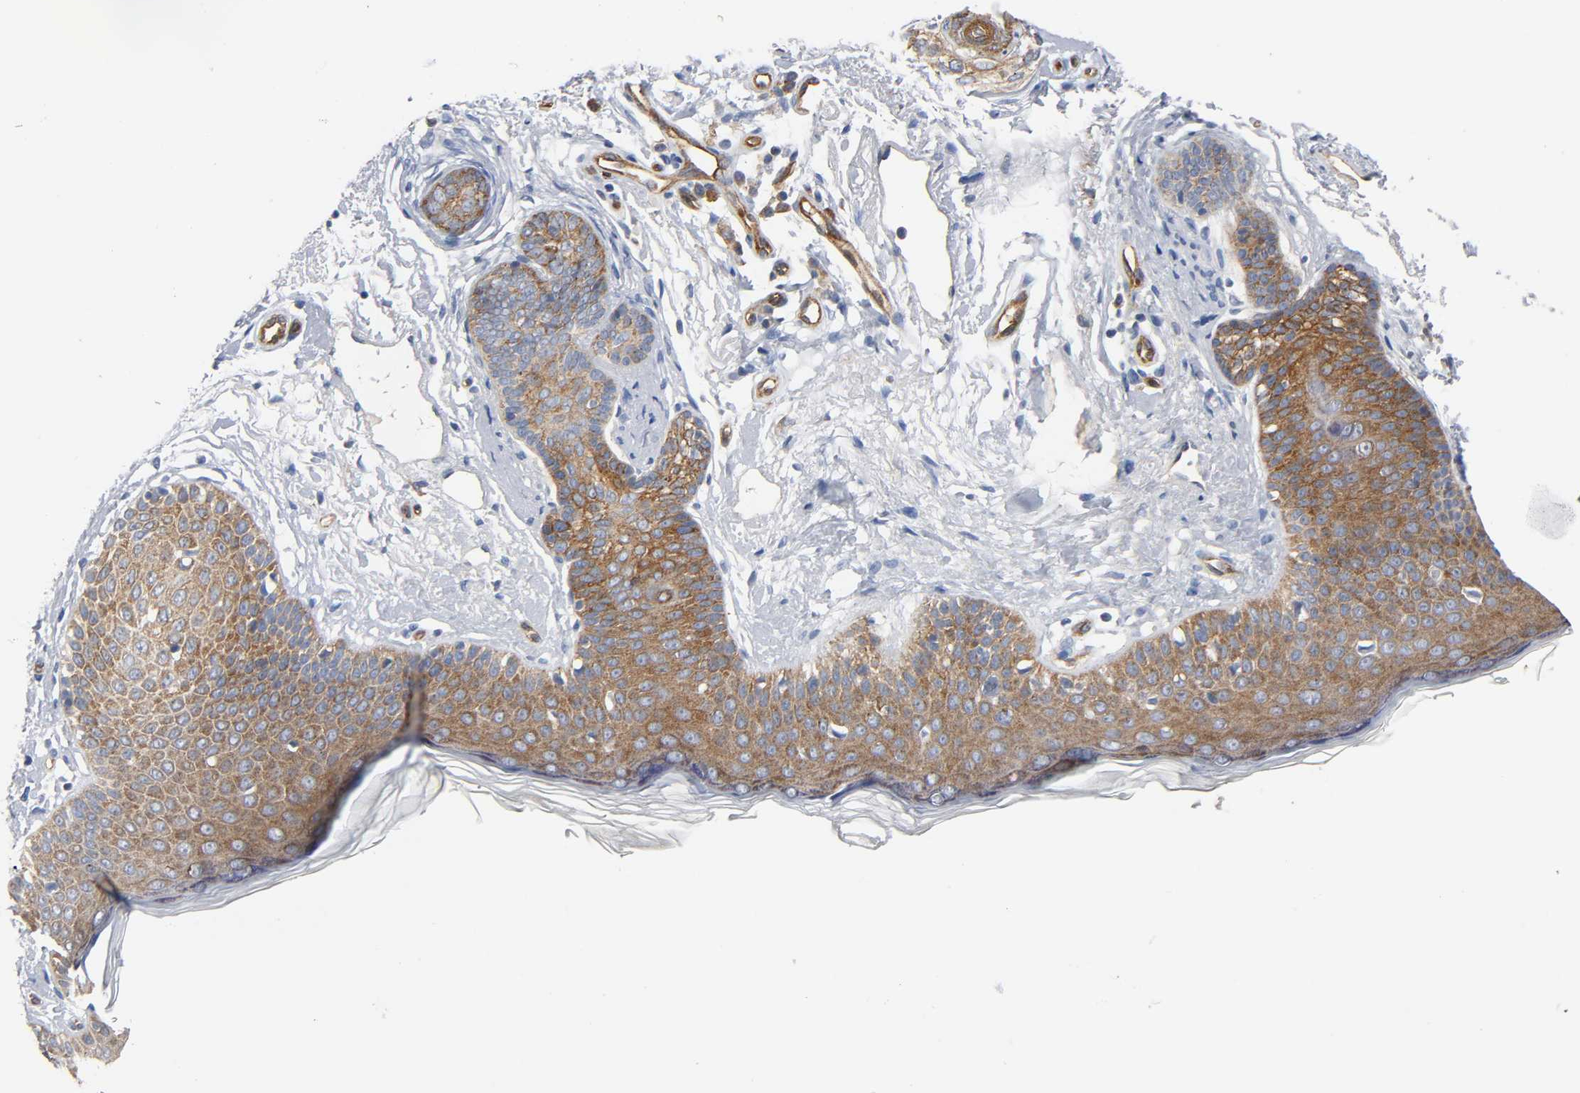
{"staining": {"intensity": "moderate", "quantity": ">75%", "location": "cytoplasmic/membranous"}, "tissue": "skin cancer", "cell_type": "Tumor cells", "image_type": "cancer", "snomed": [{"axis": "morphology", "description": "Normal tissue, NOS"}, {"axis": "morphology", "description": "Basal cell carcinoma"}, {"axis": "topography", "description": "Skin"}], "caption": "Skin cancer stained with DAB (3,3'-diaminobenzidine) IHC demonstrates medium levels of moderate cytoplasmic/membranous expression in about >75% of tumor cells. The protein is stained brown, and the nuclei are stained in blue (DAB IHC with brightfield microscopy, high magnification).", "gene": "CD2AP", "patient": {"sex": "female", "age": 69}}